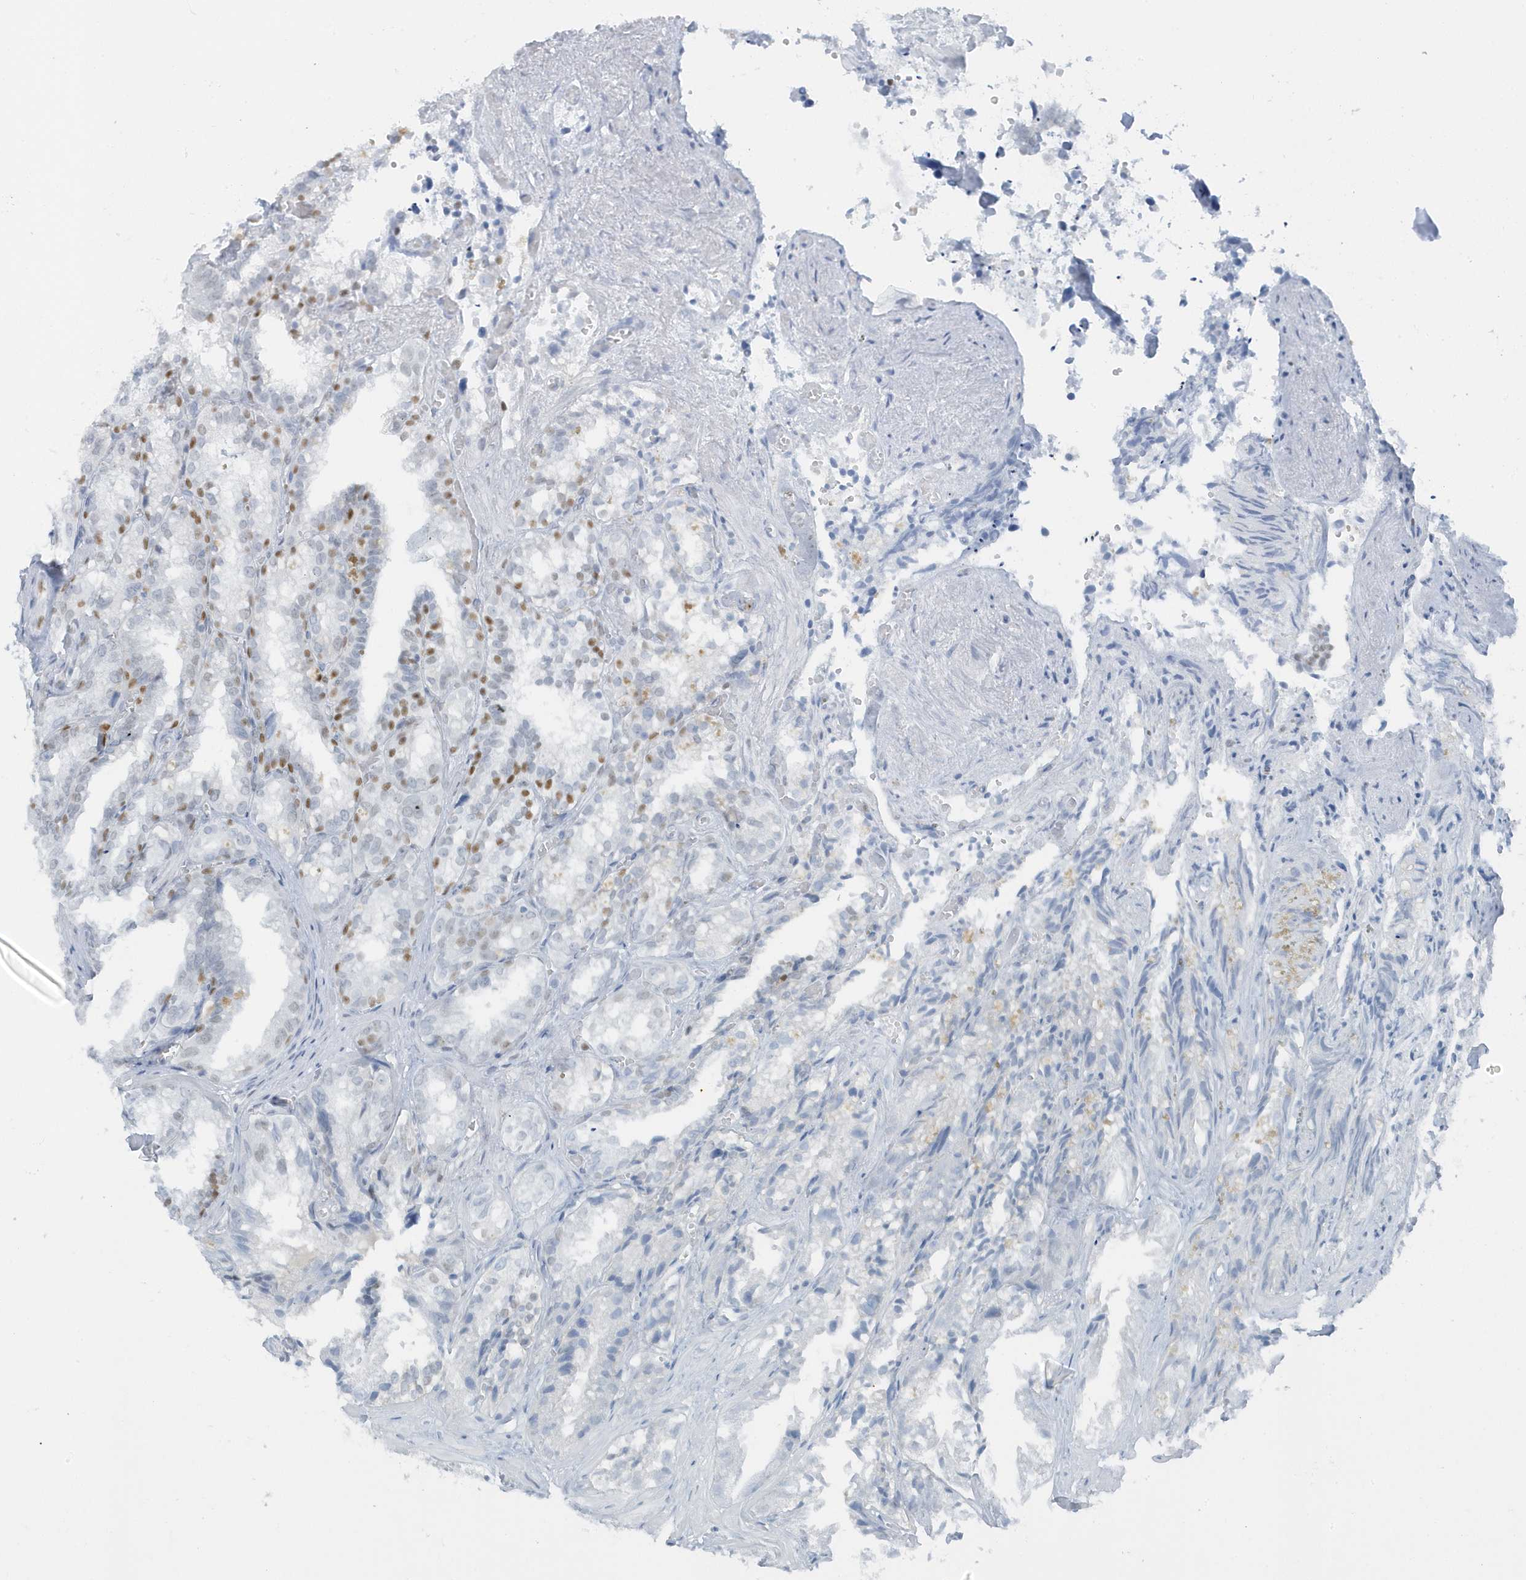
{"staining": {"intensity": "moderate", "quantity": "<25%", "location": "nuclear"}, "tissue": "seminal vesicle", "cell_type": "Glandular cells", "image_type": "normal", "snomed": [{"axis": "morphology", "description": "Normal tissue, NOS"}, {"axis": "topography", "description": "Prostate"}, {"axis": "topography", "description": "Seminal veicle"}], "caption": "IHC (DAB (3,3'-diaminobenzidine)) staining of normal human seminal vesicle exhibits moderate nuclear protein staining in approximately <25% of glandular cells.", "gene": "SMIM34", "patient": {"sex": "male", "age": 51}}